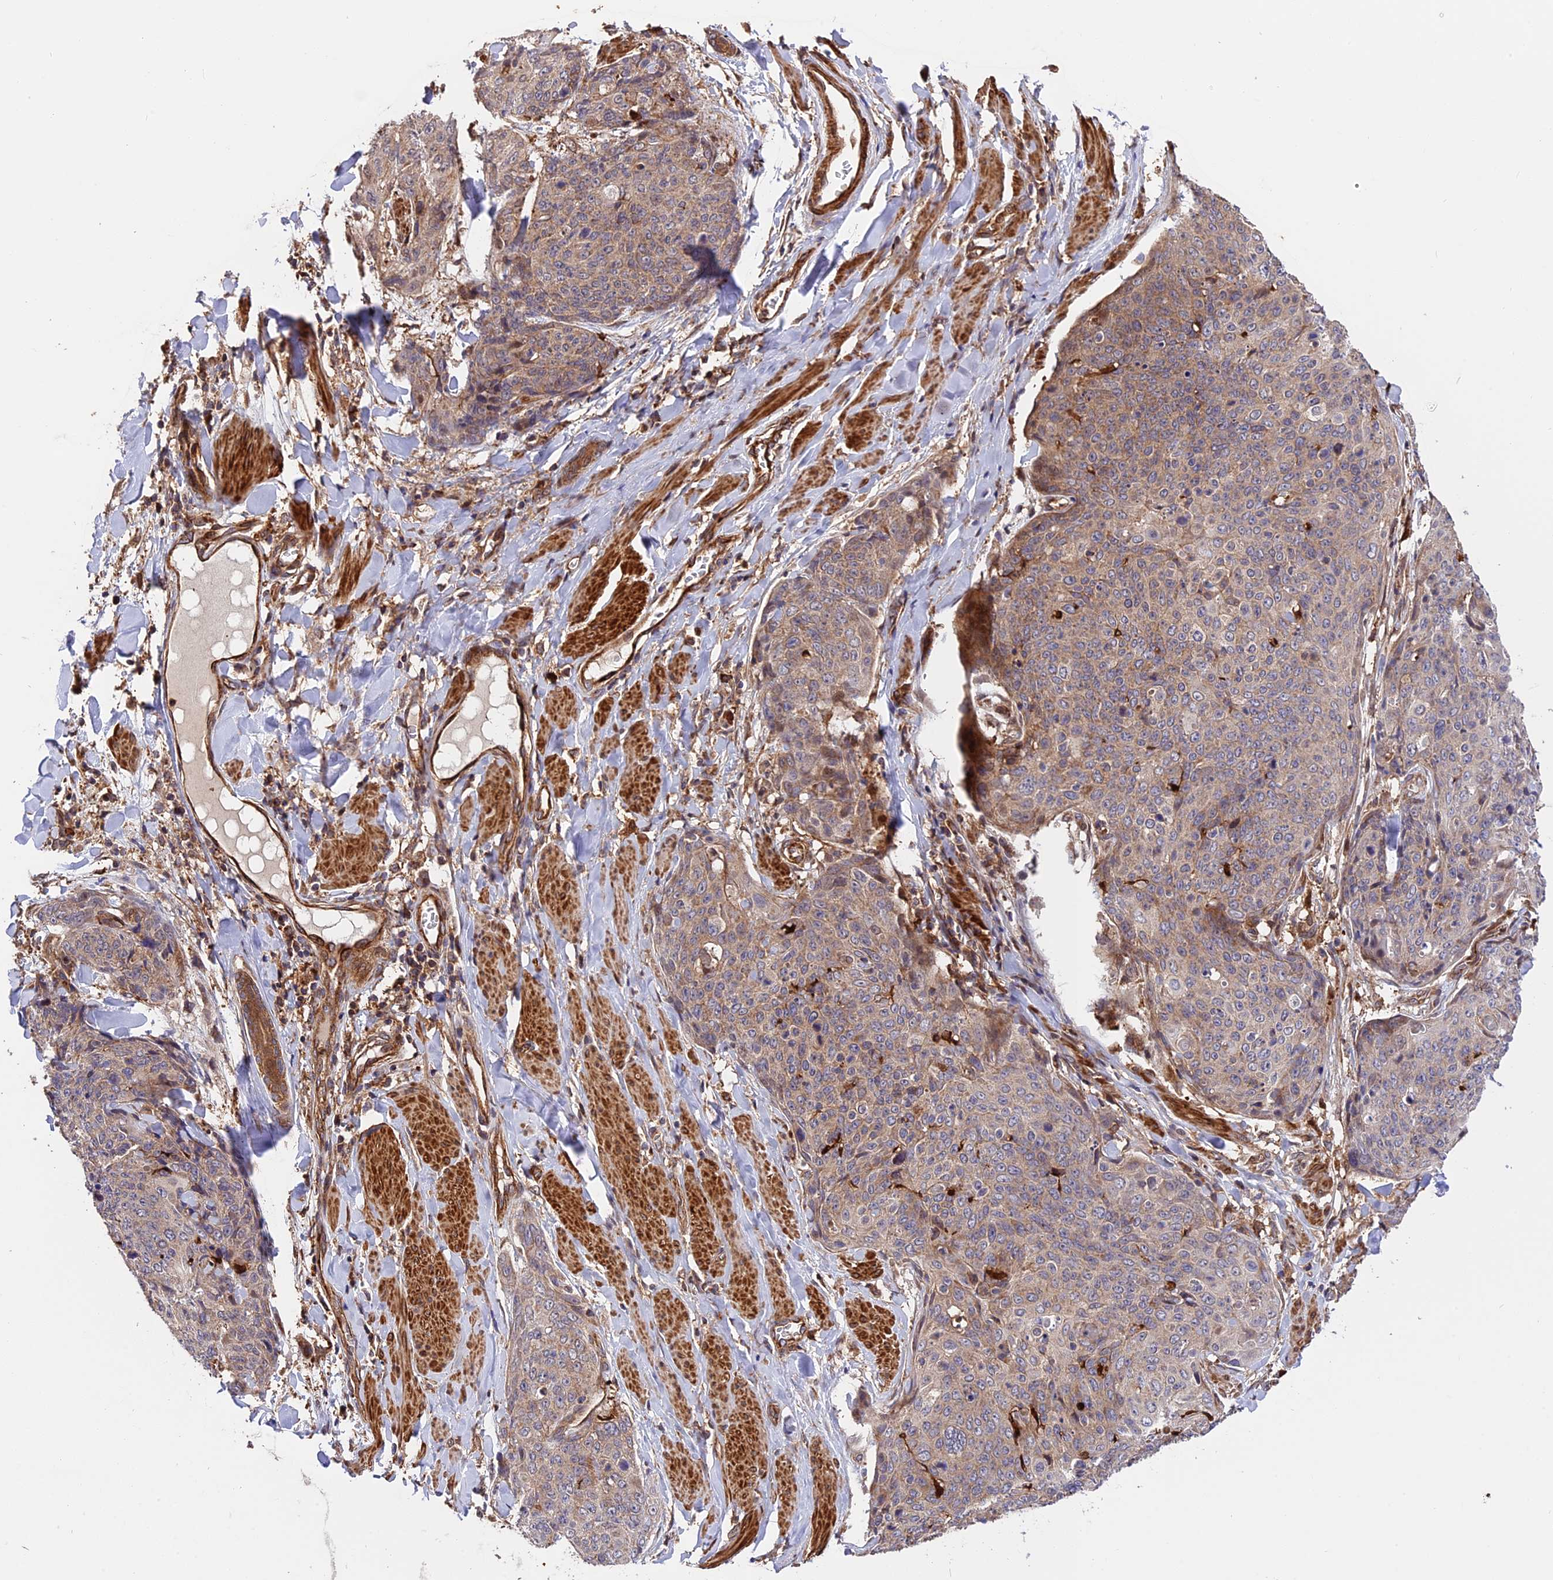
{"staining": {"intensity": "weak", "quantity": ">75%", "location": "cytoplasmic/membranous"}, "tissue": "skin cancer", "cell_type": "Tumor cells", "image_type": "cancer", "snomed": [{"axis": "morphology", "description": "Squamous cell carcinoma, NOS"}, {"axis": "topography", "description": "Skin"}, {"axis": "topography", "description": "Vulva"}], "caption": "This is a micrograph of IHC staining of skin squamous cell carcinoma, which shows weak positivity in the cytoplasmic/membranous of tumor cells.", "gene": "HERPUD1", "patient": {"sex": "female", "age": 85}}